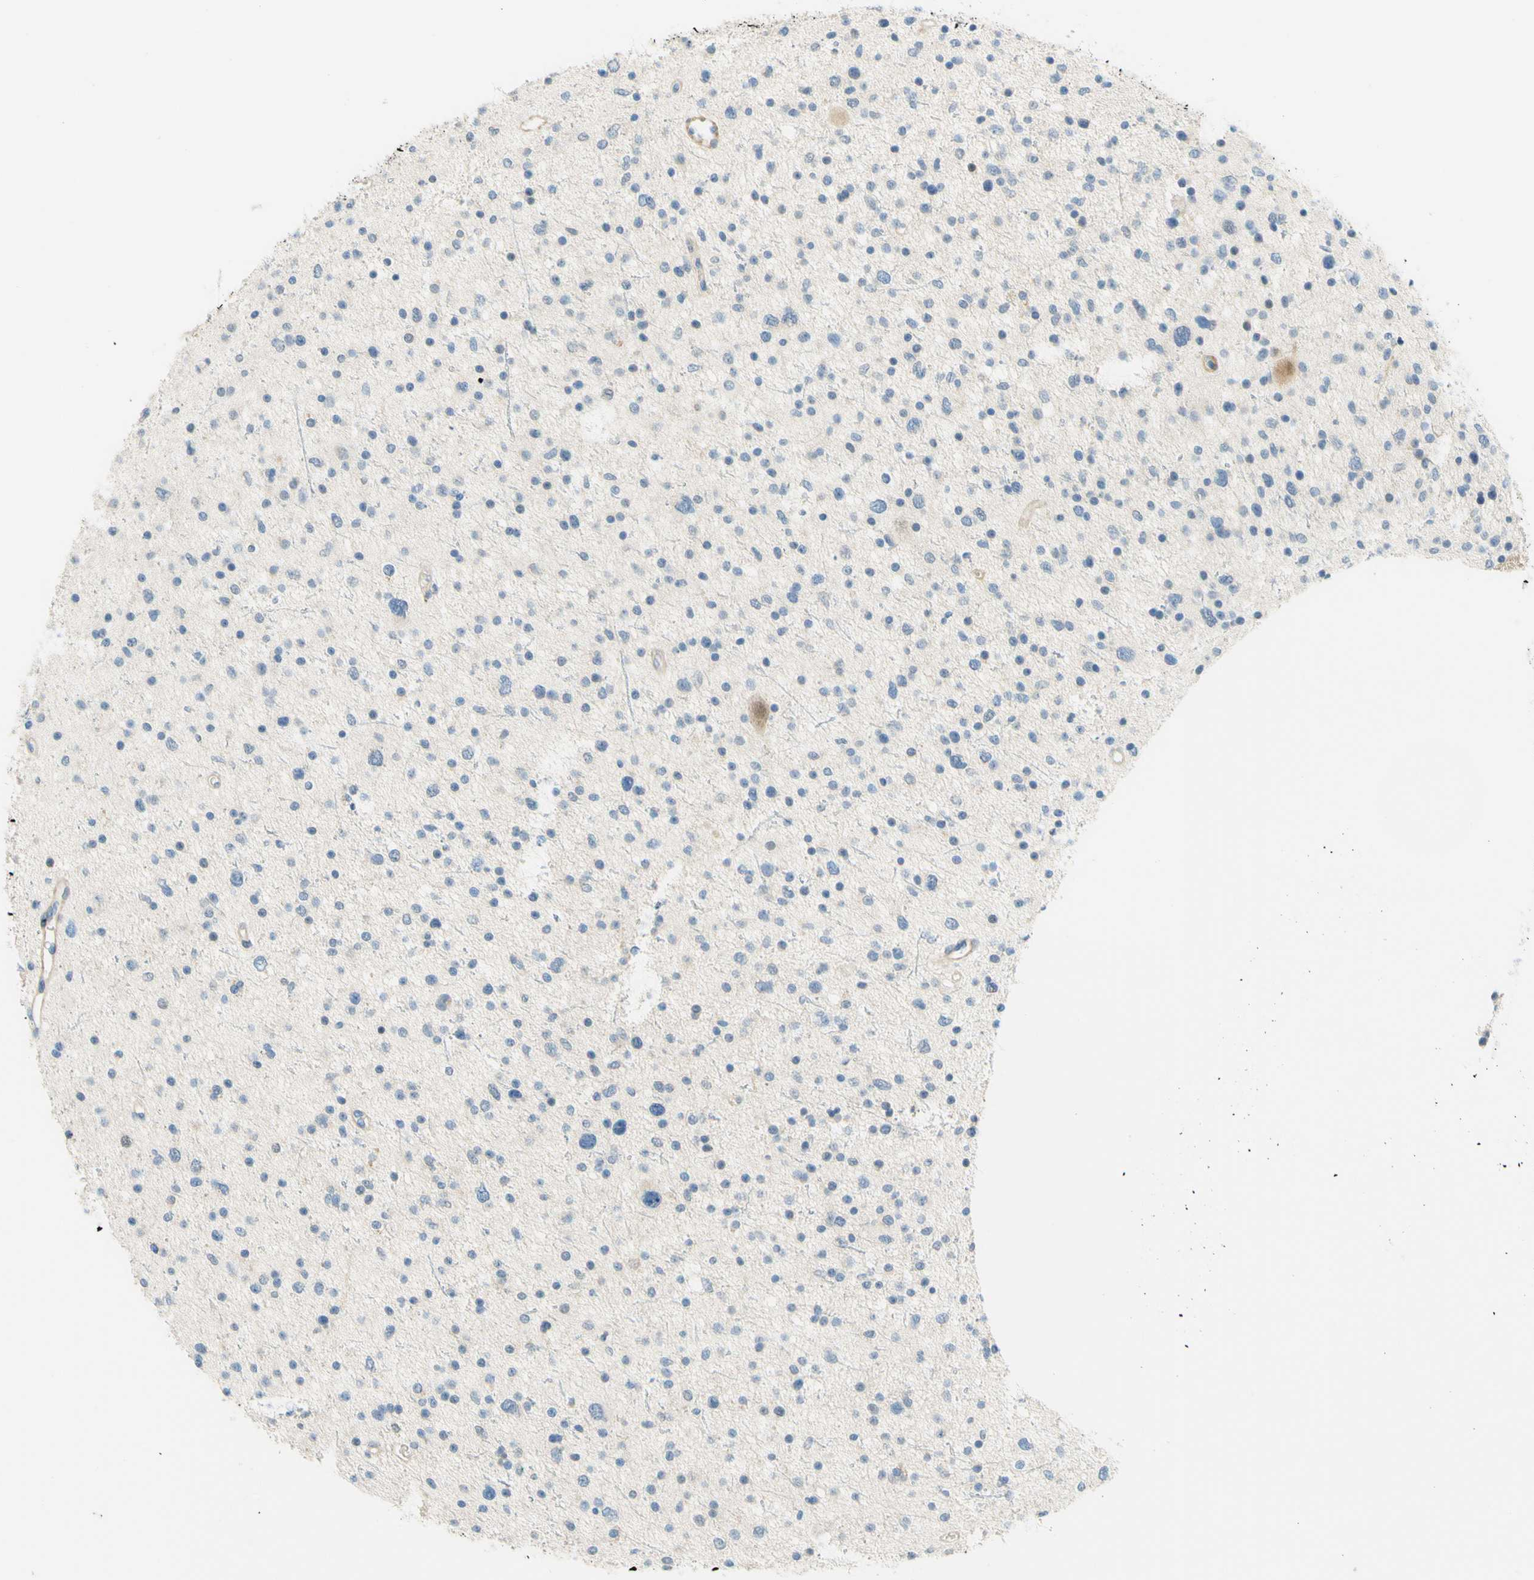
{"staining": {"intensity": "negative", "quantity": "none", "location": "none"}, "tissue": "glioma", "cell_type": "Tumor cells", "image_type": "cancer", "snomed": [{"axis": "morphology", "description": "Glioma, malignant, Low grade"}, {"axis": "topography", "description": "Brain"}], "caption": "High magnification brightfield microscopy of glioma stained with DAB (3,3'-diaminobenzidine) (brown) and counterstained with hematoxylin (blue): tumor cells show no significant staining.", "gene": "ENTREP2", "patient": {"sex": "female", "age": 37}}